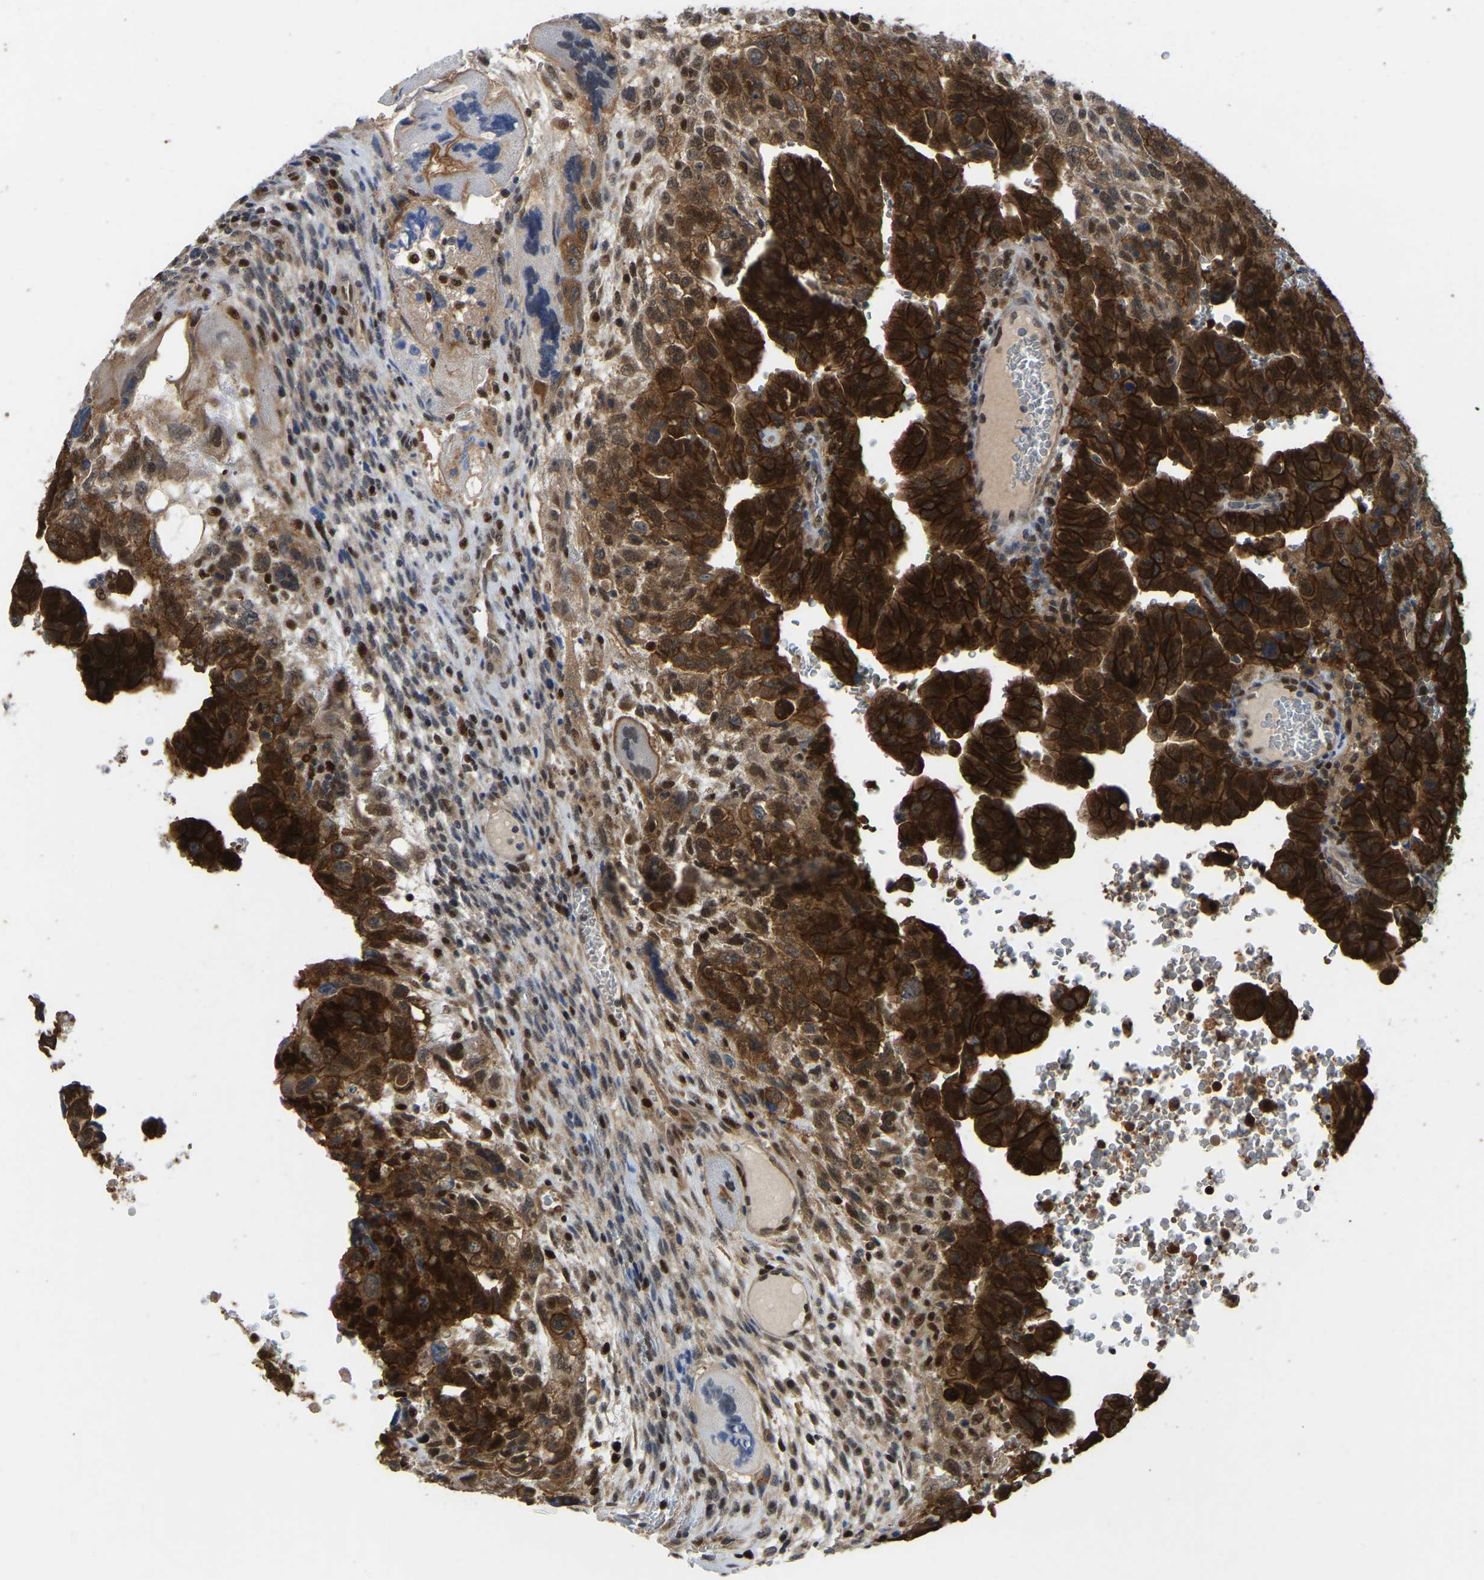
{"staining": {"intensity": "strong", "quantity": ">75%", "location": "cytoplasmic/membranous"}, "tissue": "testis cancer", "cell_type": "Tumor cells", "image_type": "cancer", "snomed": [{"axis": "morphology", "description": "Carcinoma, Embryonal, NOS"}, {"axis": "topography", "description": "Testis"}], "caption": "An image of human testis cancer stained for a protein demonstrates strong cytoplasmic/membranous brown staining in tumor cells. (DAB (3,3'-diaminobenzidine) = brown stain, brightfield microscopy at high magnification).", "gene": "KLRG2", "patient": {"sex": "male", "age": 28}}